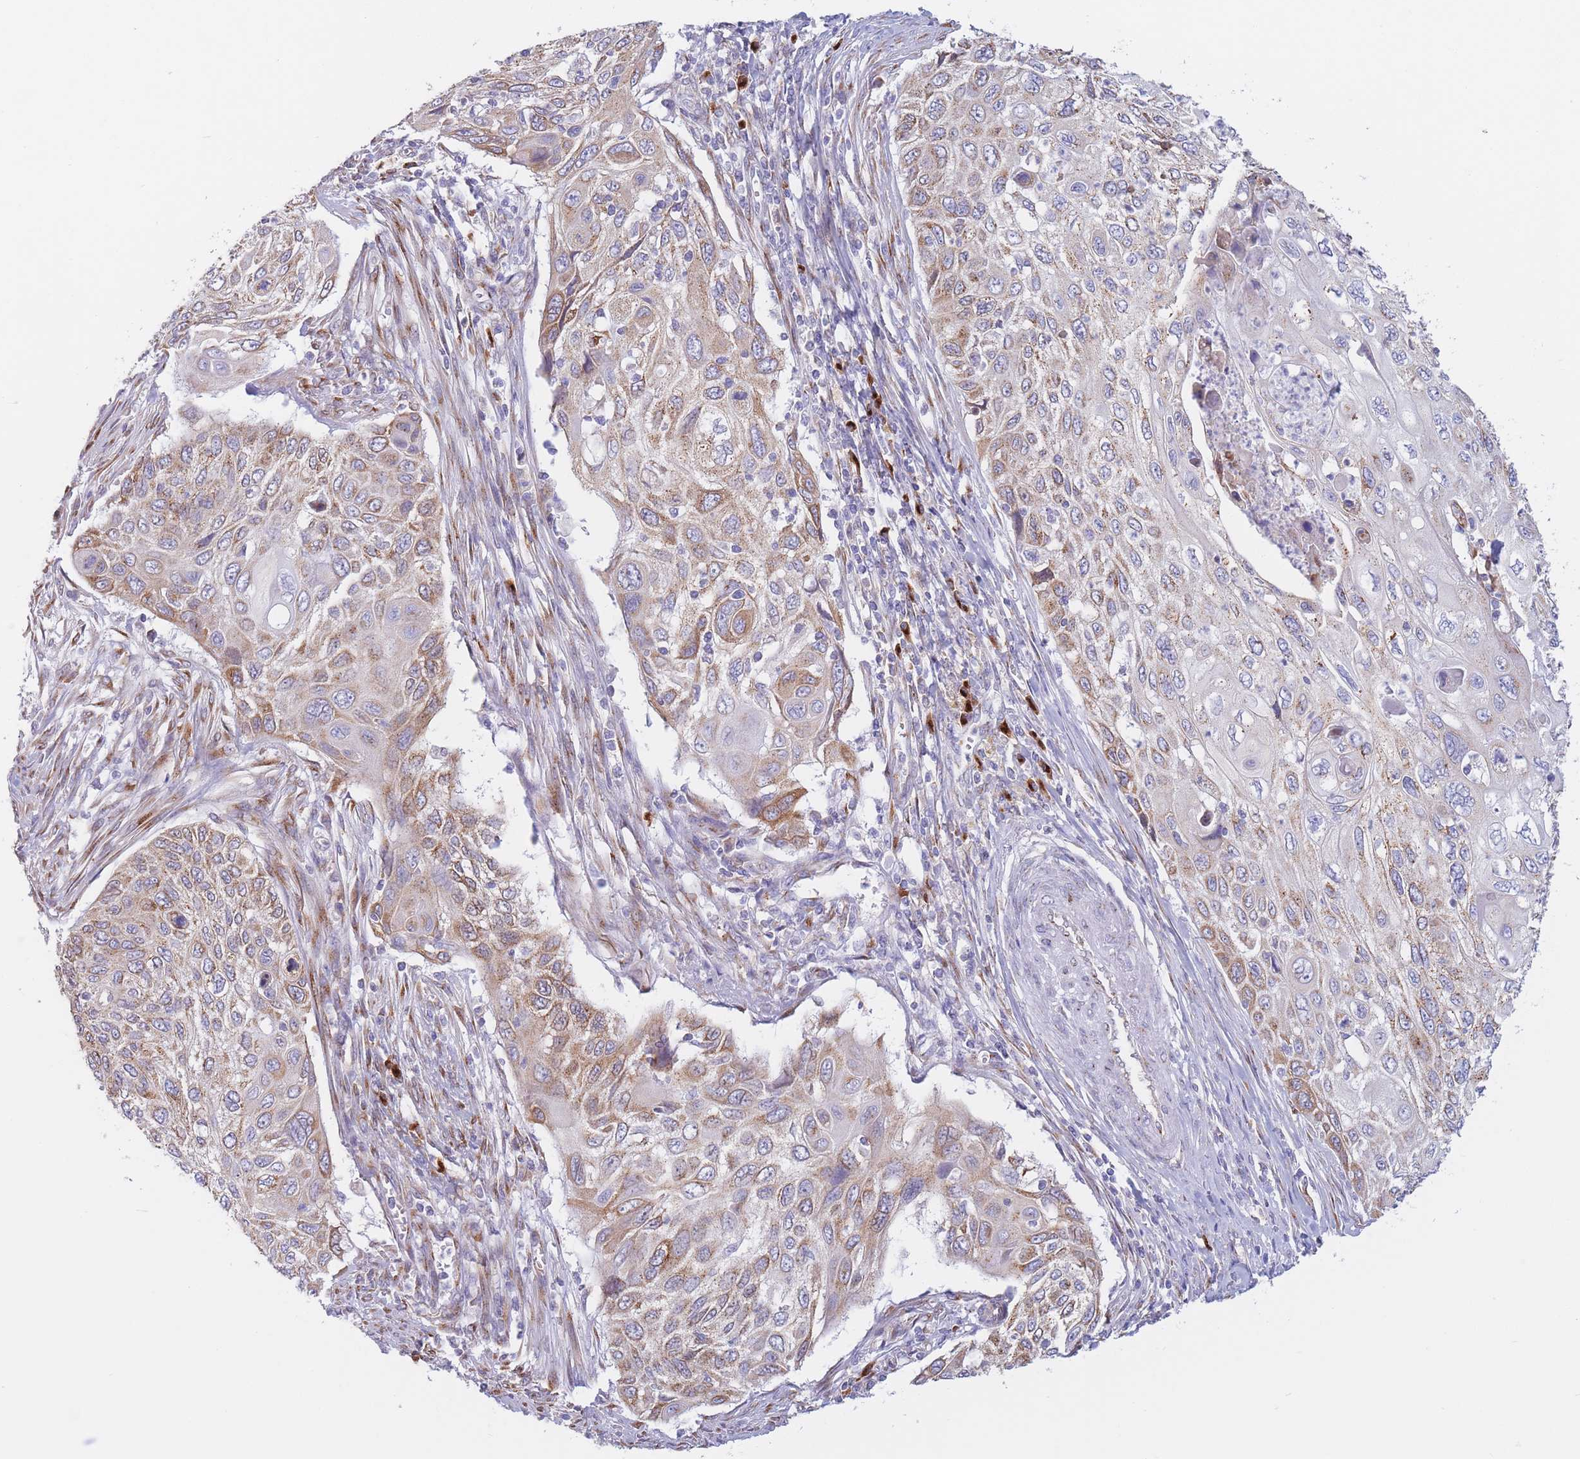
{"staining": {"intensity": "moderate", "quantity": "25%-75%", "location": "cytoplasmic/membranous"}, "tissue": "cervical cancer", "cell_type": "Tumor cells", "image_type": "cancer", "snomed": [{"axis": "morphology", "description": "Squamous cell carcinoma, NOS"}, {"axis": "topography", "description": "Cervix"}], "caption": "Immunohistochemical staining of human cervical squamous cell carcinoma displays medium levels of moderate cytoplasmic/membranous protein expression in approximately 25%-75% of tumor cells.", "gene": "MRPL30", "patient": {"sex": "female", "age": 70}}